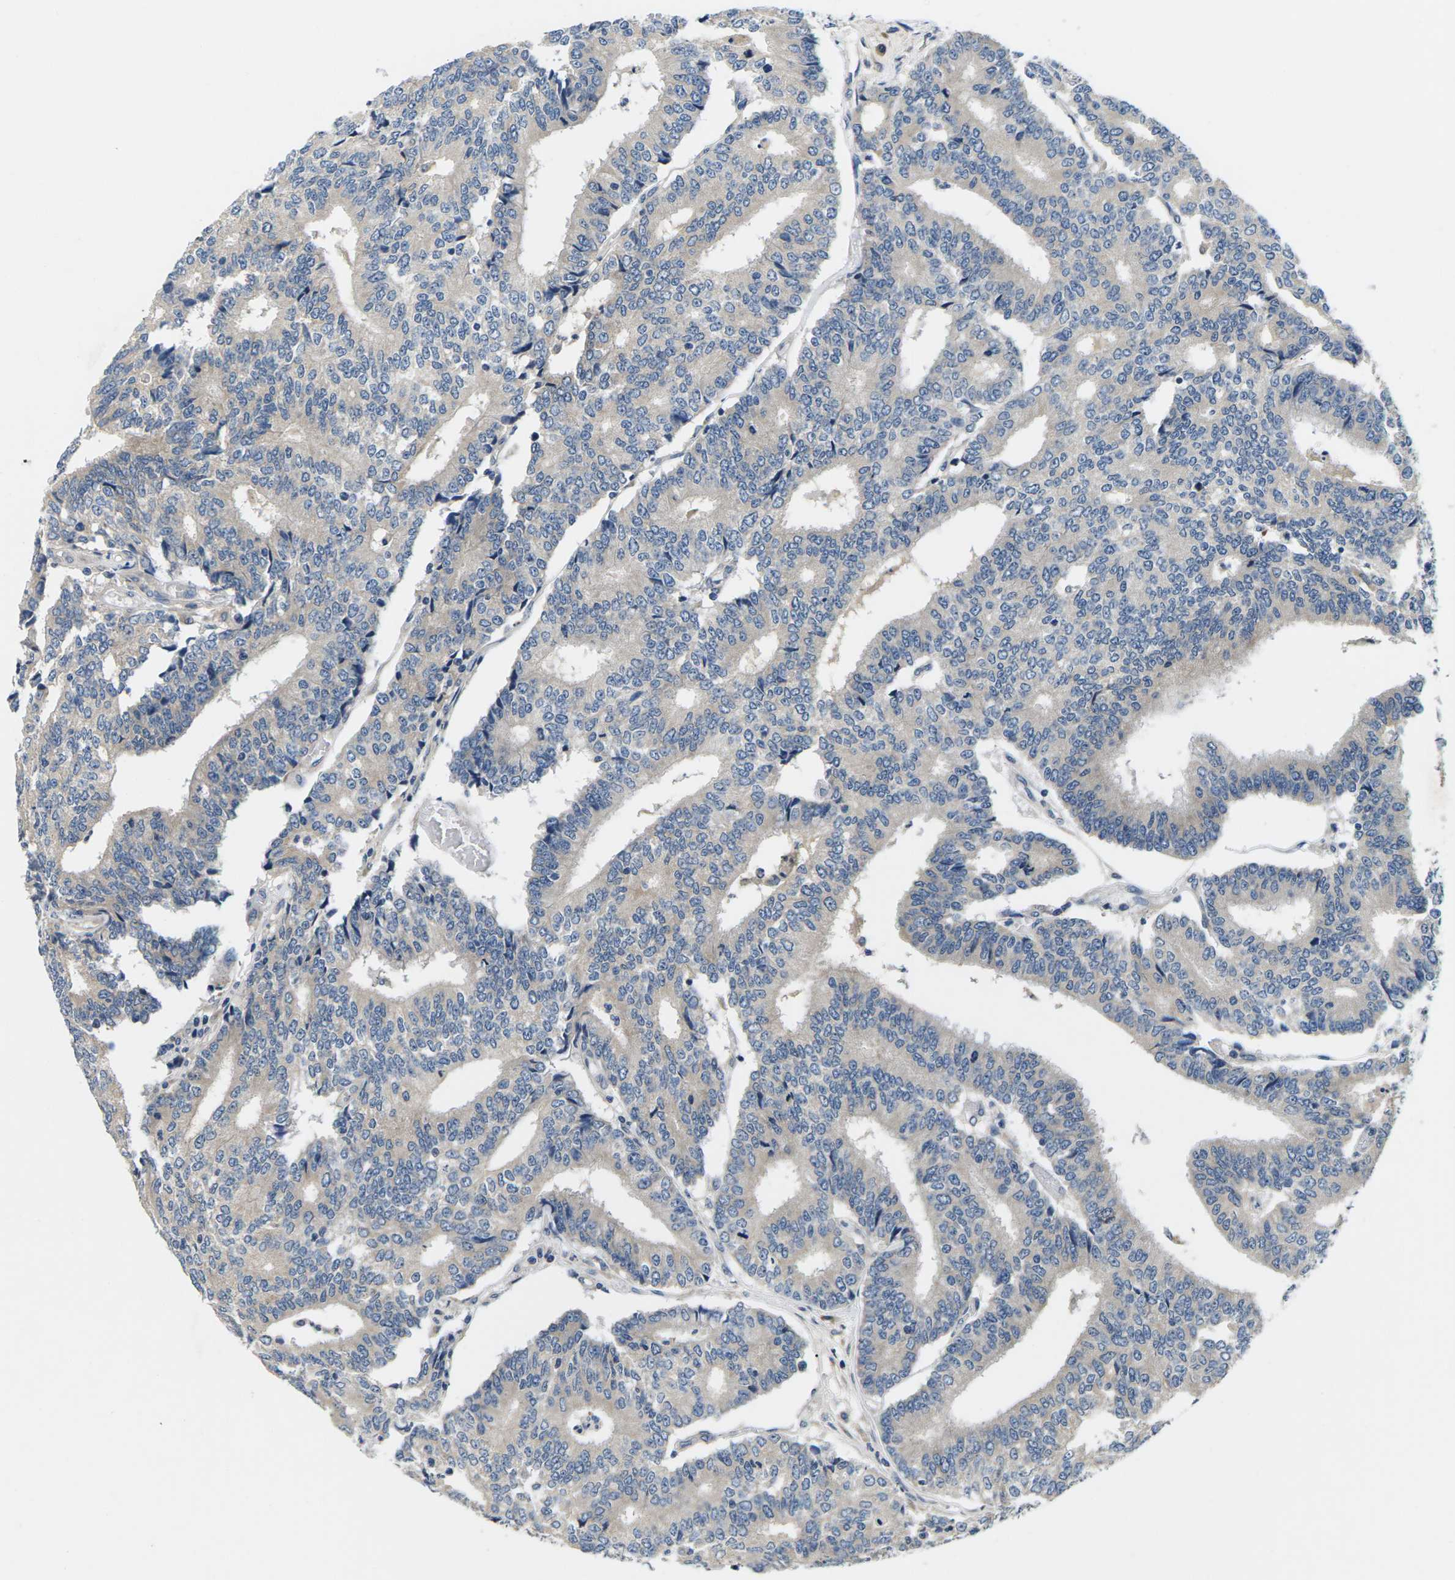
{"staining": {"intensity": "negative", "quantity": "none", "location": "none"}, "tissue": "prostate cancer", "cell_type": "Tumor cells", "image_type": "cancer", "snomed": [{"axis": "morphology", "description": "Normal tissue, NOS"}, {"axis": "morphology", "description": "Adenocarcinoma, High grade"}, {"axis": "topography", "description": "Prostate"}, {"axis": "topography", "description": "Seminal veicle"}], "caption": "This is an IHC histopathology image of high-grade adenocarcinoma (prostate). There is no expression in tumor cells.", "gene": "ERGIC3", "patient": {"sex": "male", "age": 55}}